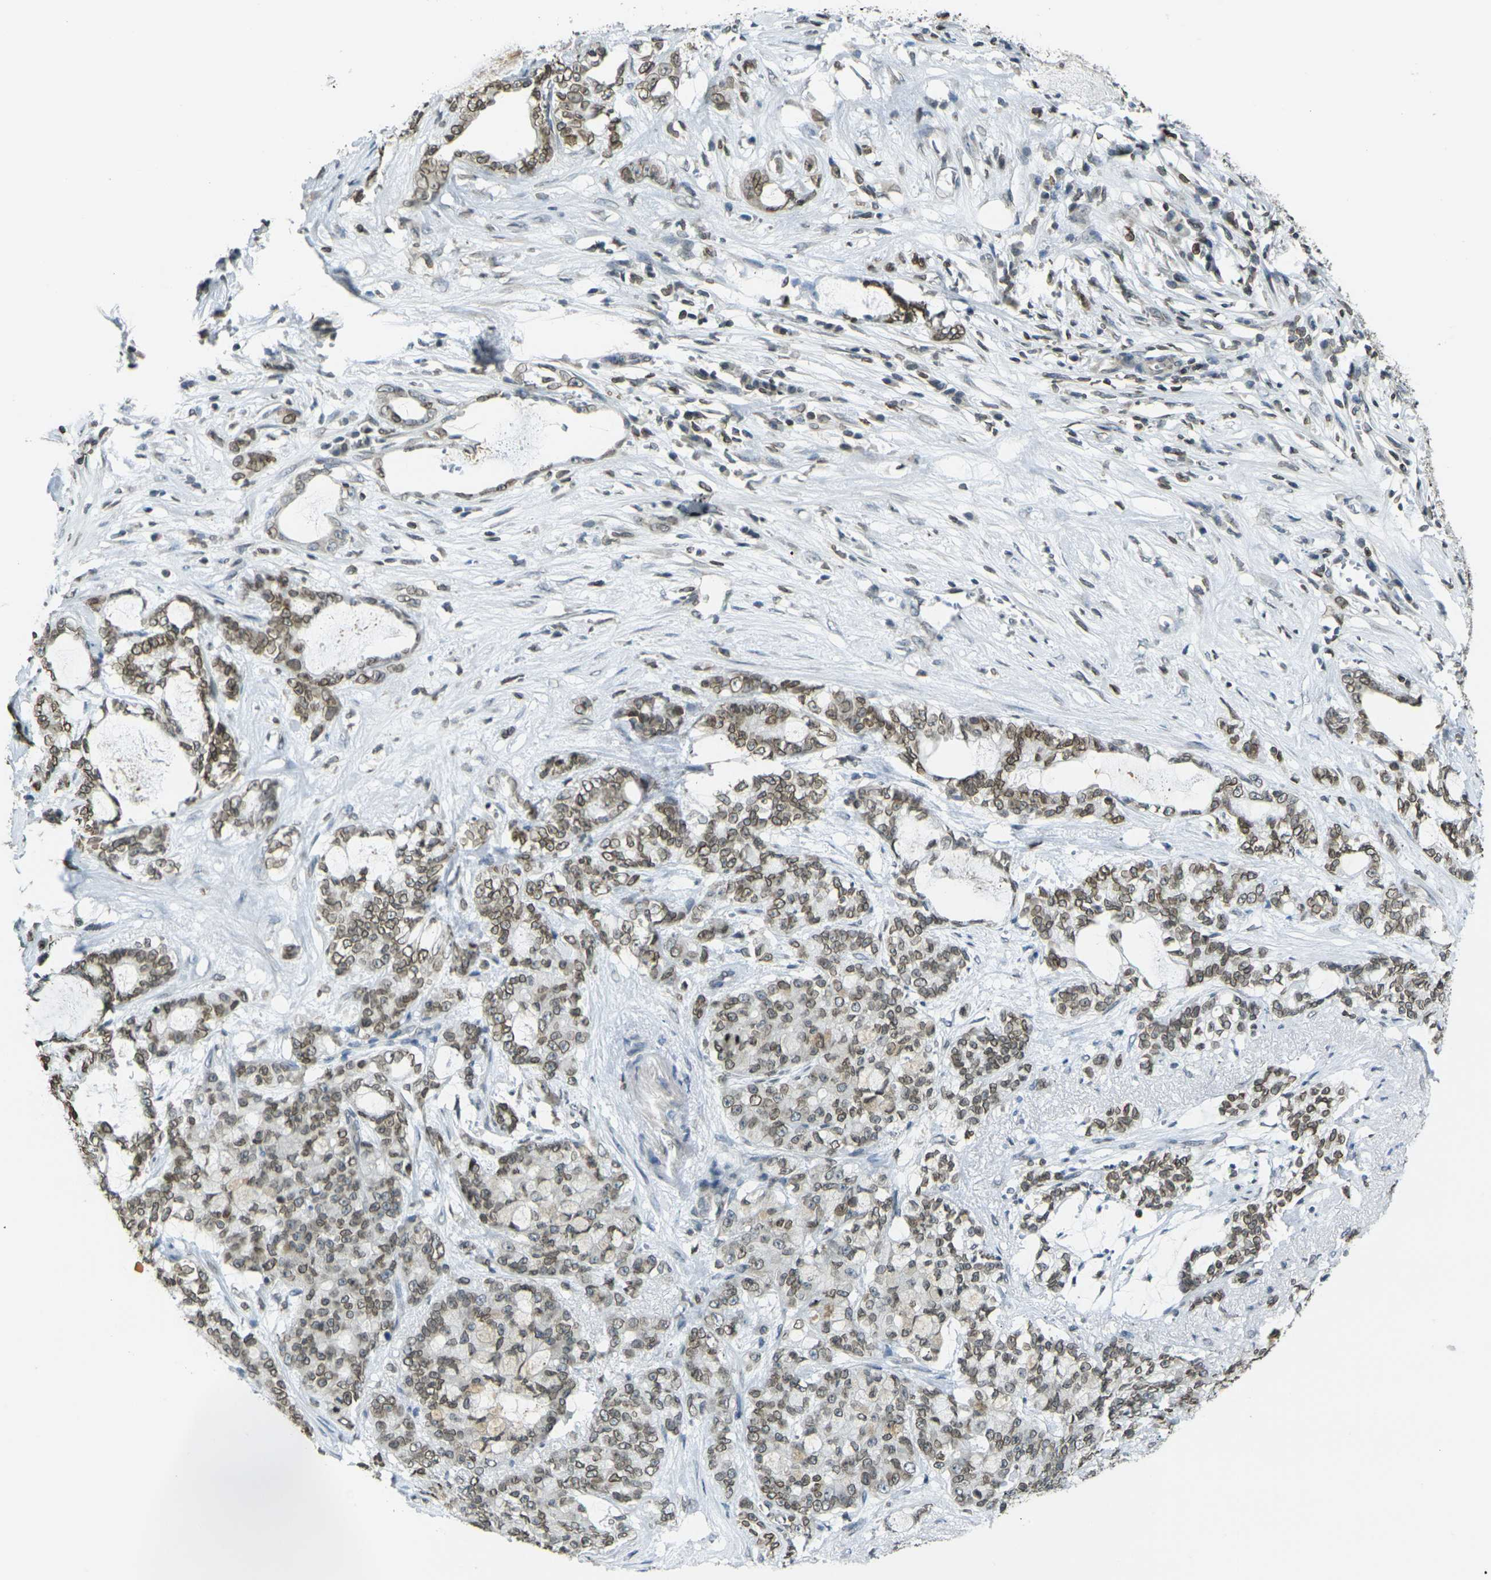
{"staining": {"intensity": "moderate", "quantity": ">75%", "location": "cytoplasmic/membranous,nuclear"}, "tissue": "pancreatic cancer", "cell_type": "Tumor cells", "image_type": "cancer", "snomed": [{"axis": "morphology", "description": "Adenocarcinoma, NOS"}, {"axis": "topography", "description": "Pancreas"}], "caption": "Adenocarcinoma (pancreatic) stained with immunohistochemistry exhibits moderate cytoplasmic/membranous and nuclear staining in about >75% of tumor cells.", "gene": "BRDT", "patient": {"sex": "female", "age": 73}}